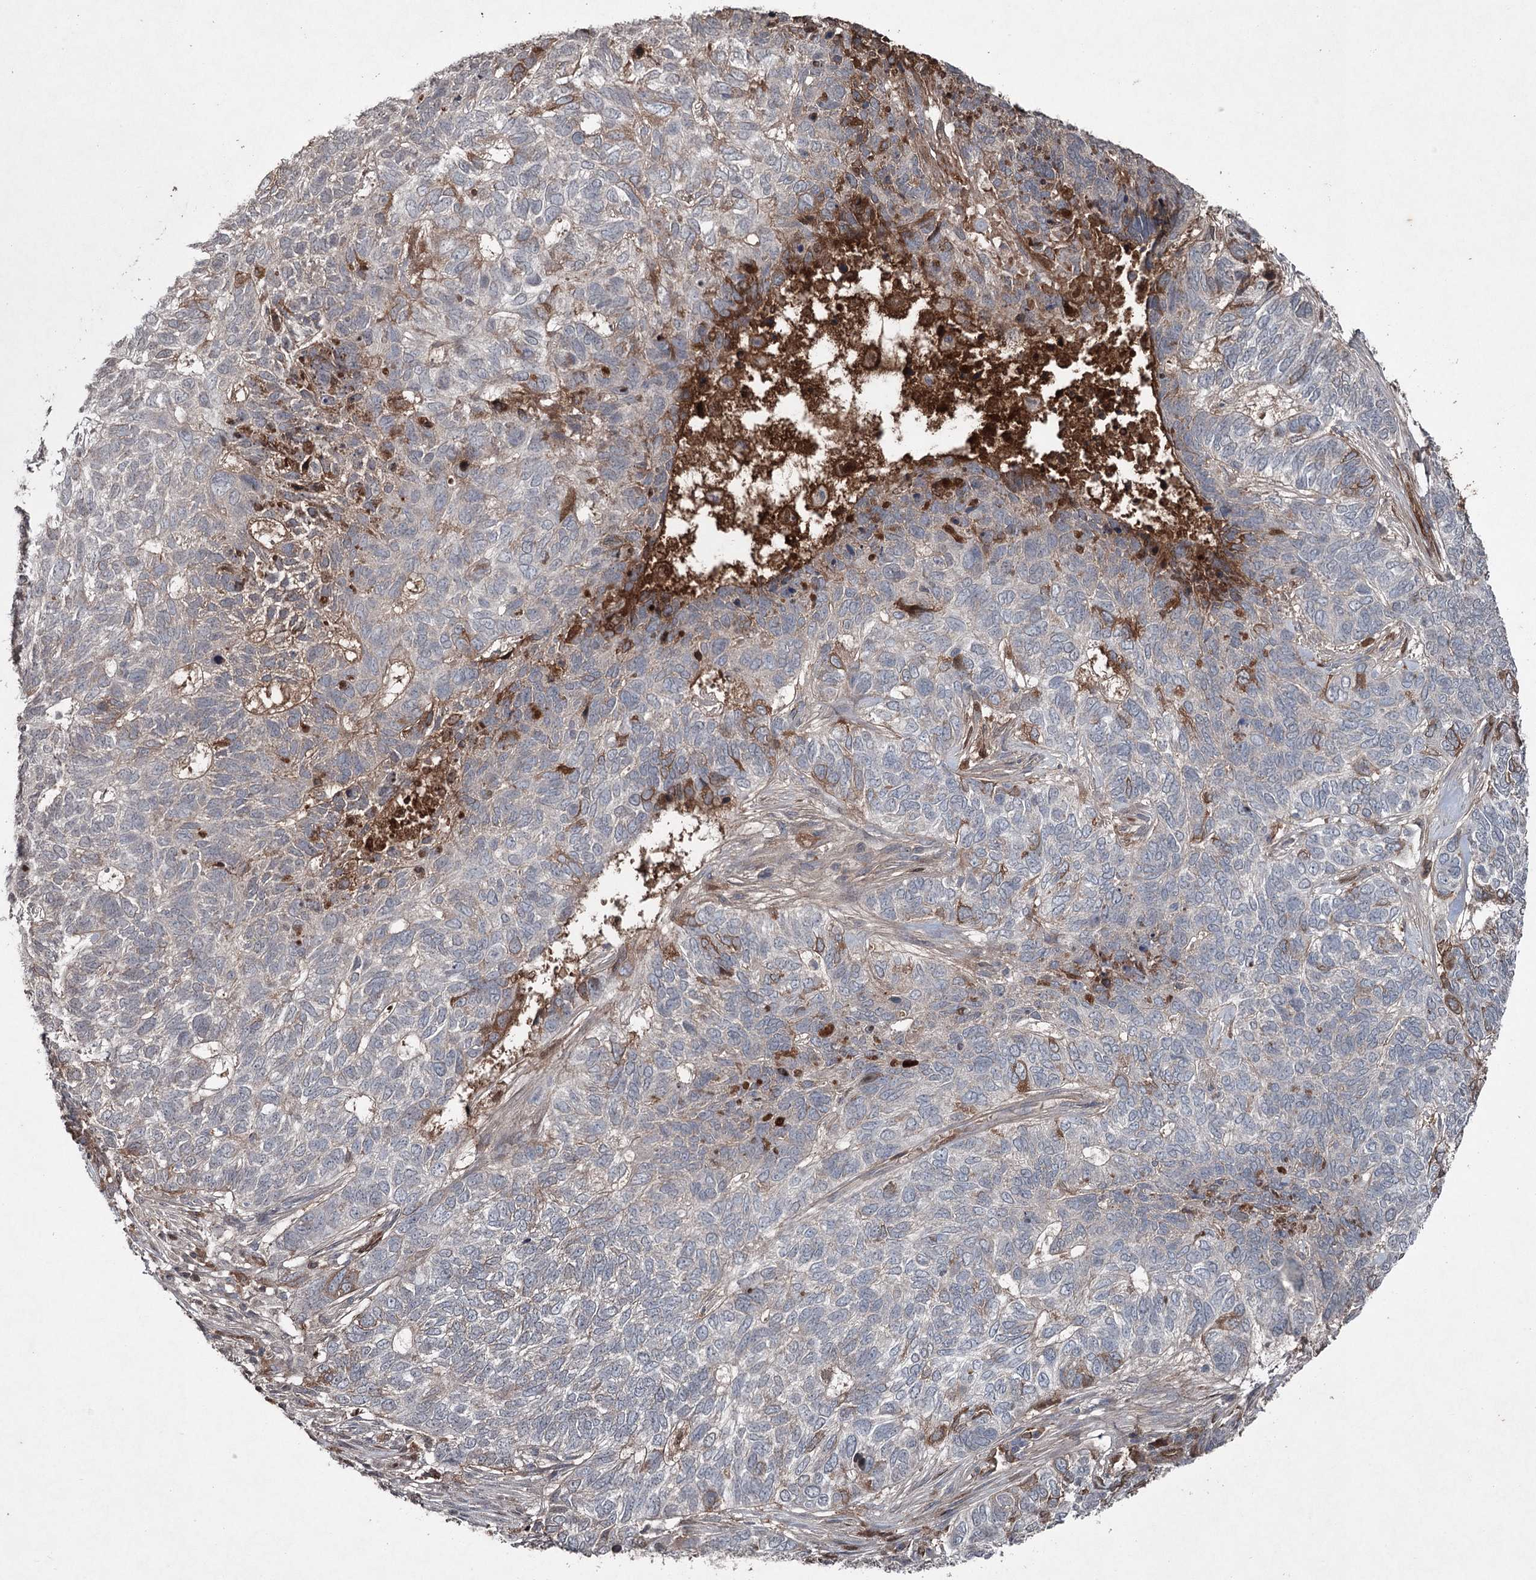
{"staining": {"intensity": "moderate", "quantity": "<25%", "location": "cytoplasmic/membranous"}, "tissue": "skin cancer", "cell_type": "Tumor cells", "image_type": "cancer", "snomed": [{"axis": "morphology", "description": "Basal cell carcinoma"}, {"axis": "topography", "description": "Skin"}], "caption": "Moderate cytoplasmic/membranous expression is identified in about <25% of tumor cells in skin cancer.", "gene": "PGLYRP2", "patient": {"sex": "female", "age": 65}}